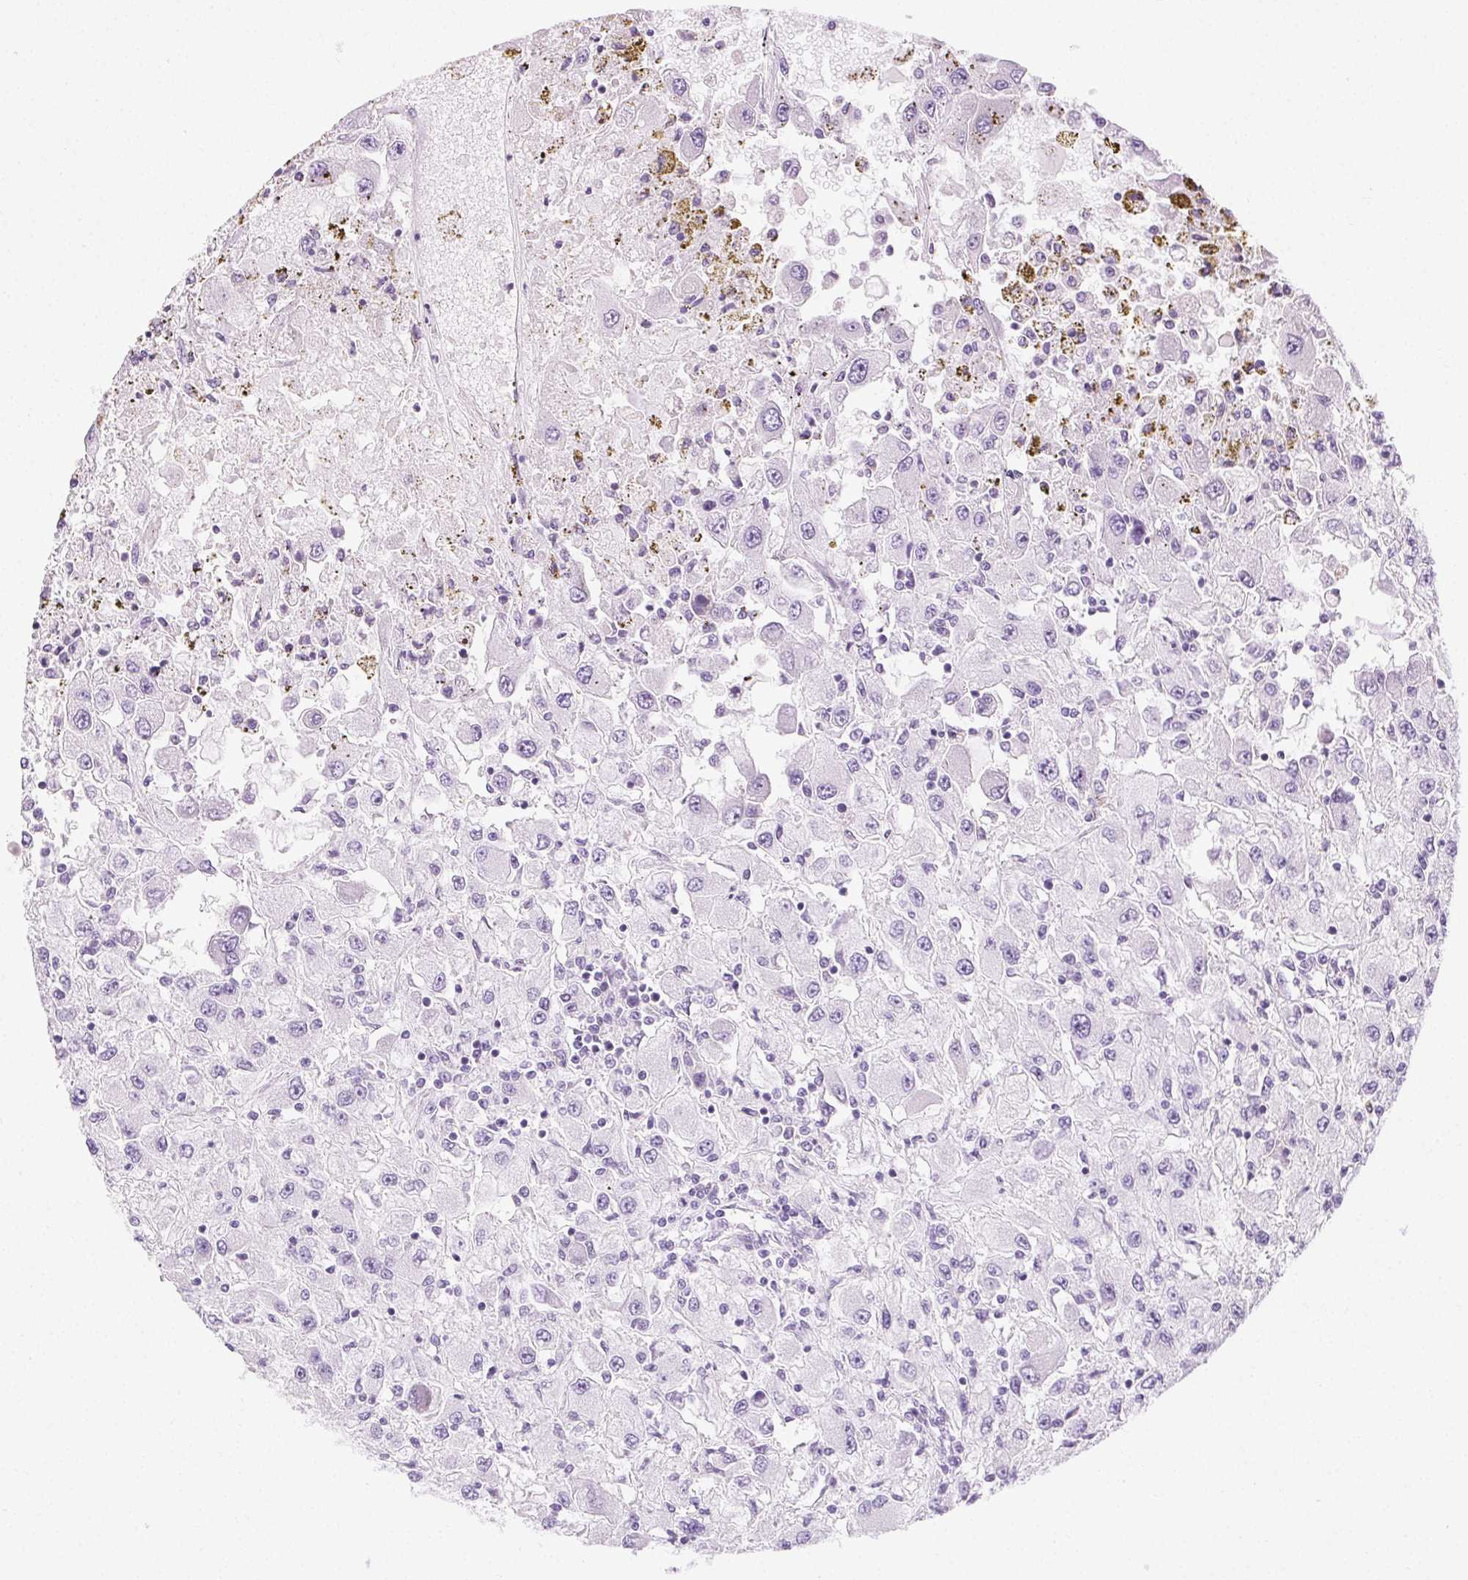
{"staining": {"intensity": "negative", "quantity": "none", "location": "none"}, "tissue": "renal cancer", "cell_type": "Tumor cells", "image_type": "cancer", "snomed": [{"axis": "morphology", "description": "Adenocarcinoma, NOS"}, {"axis": "topography", "description": "Kidney"}], "caption": "Tumor cells show no significant expression in renal cancer (adenocarcinoma). Brightfield microscopy of immunohistochemistry stained with DAB (brown) and hematoxylin (blue), captured at high magnification.", "gene": "C20orf85", "patient": {"sex": "female", "age": 67}}